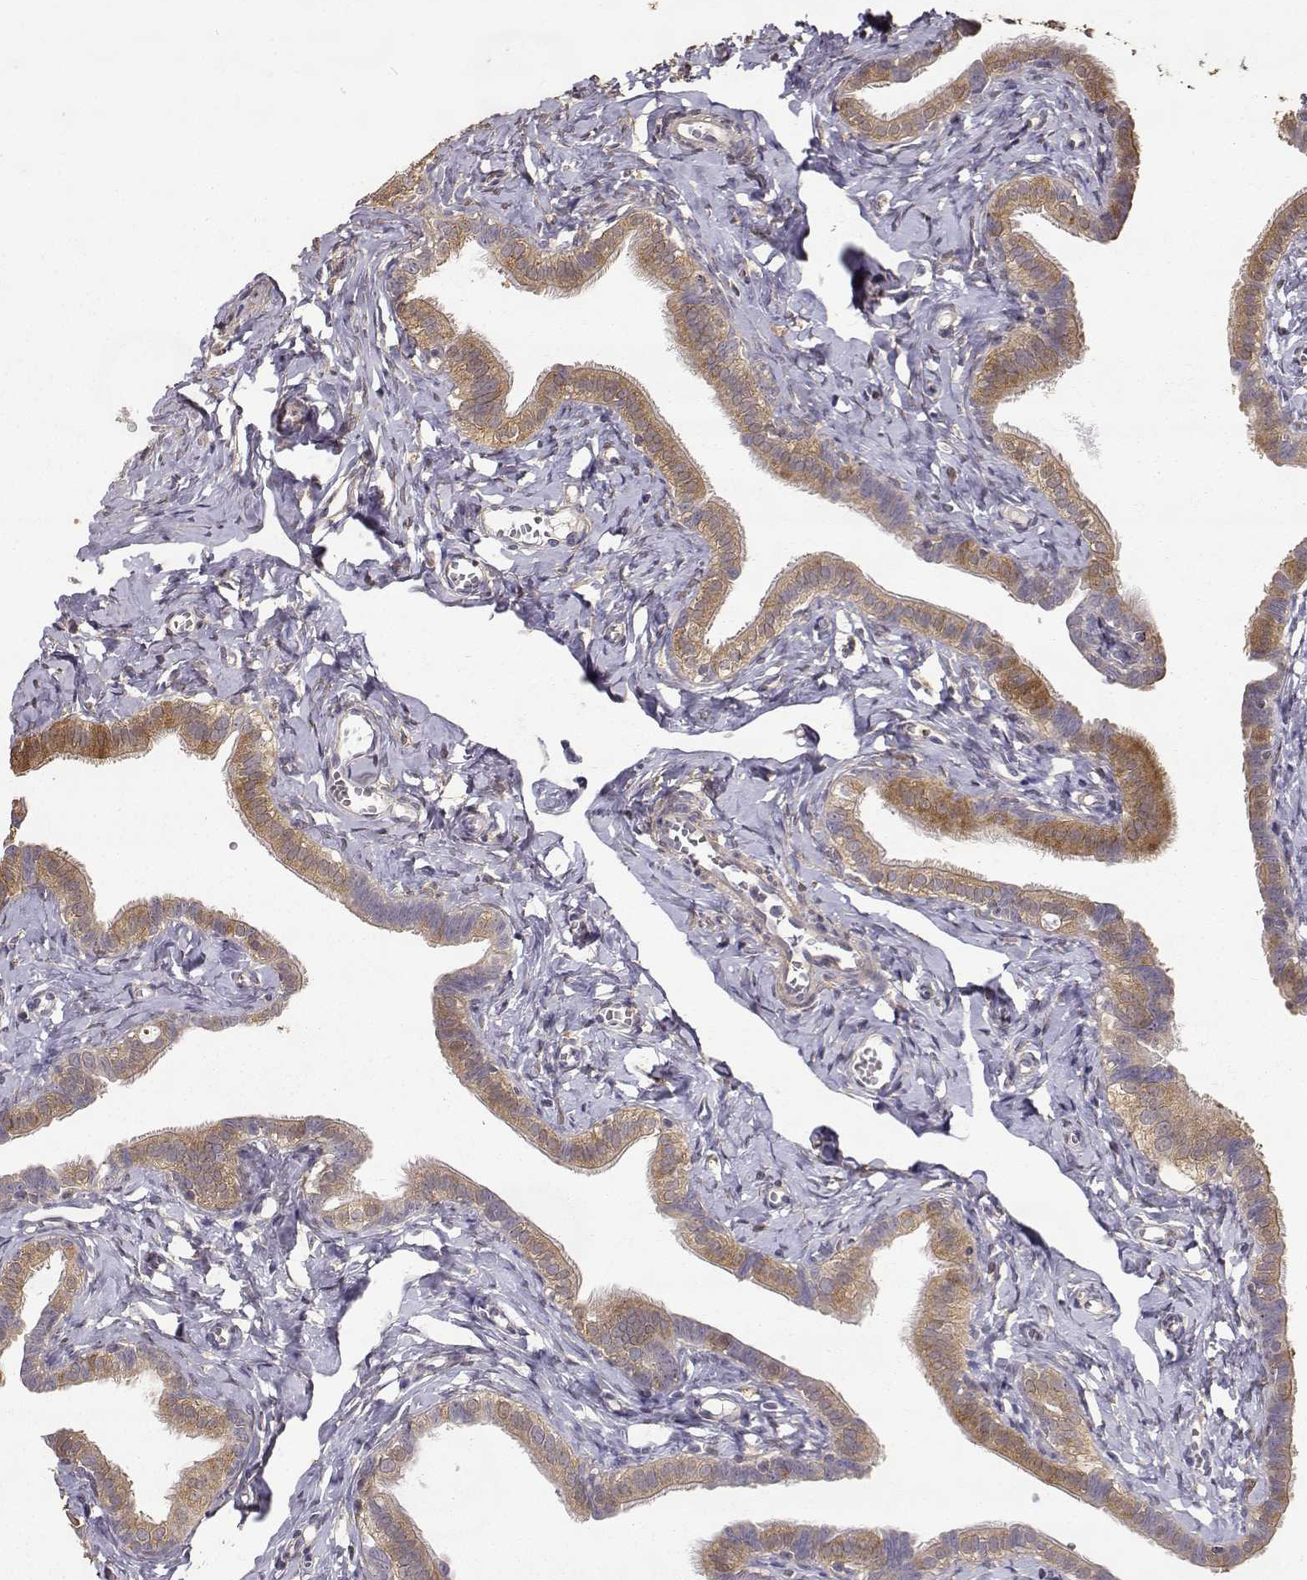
{"staining": {"intensity": "weak", "quantity": ">75%", "location": "cytoplasmic/membranous"}, "tissue": "fallopian tube", "cell_type": "Glandular cells", "image_type": "normal", "snomed": [{"axis": "morphology", "description": "Normal tissue, NOS"}, {"axis": "topography", "description": "Fallopian tube"}], "caption": "Glandular cells display weak cytoplasmic/membranous staining in about >75% of cells in normal fallopian tube.", "gene": "CRIM1", "patient": {"sex": "female", "age": 41}}